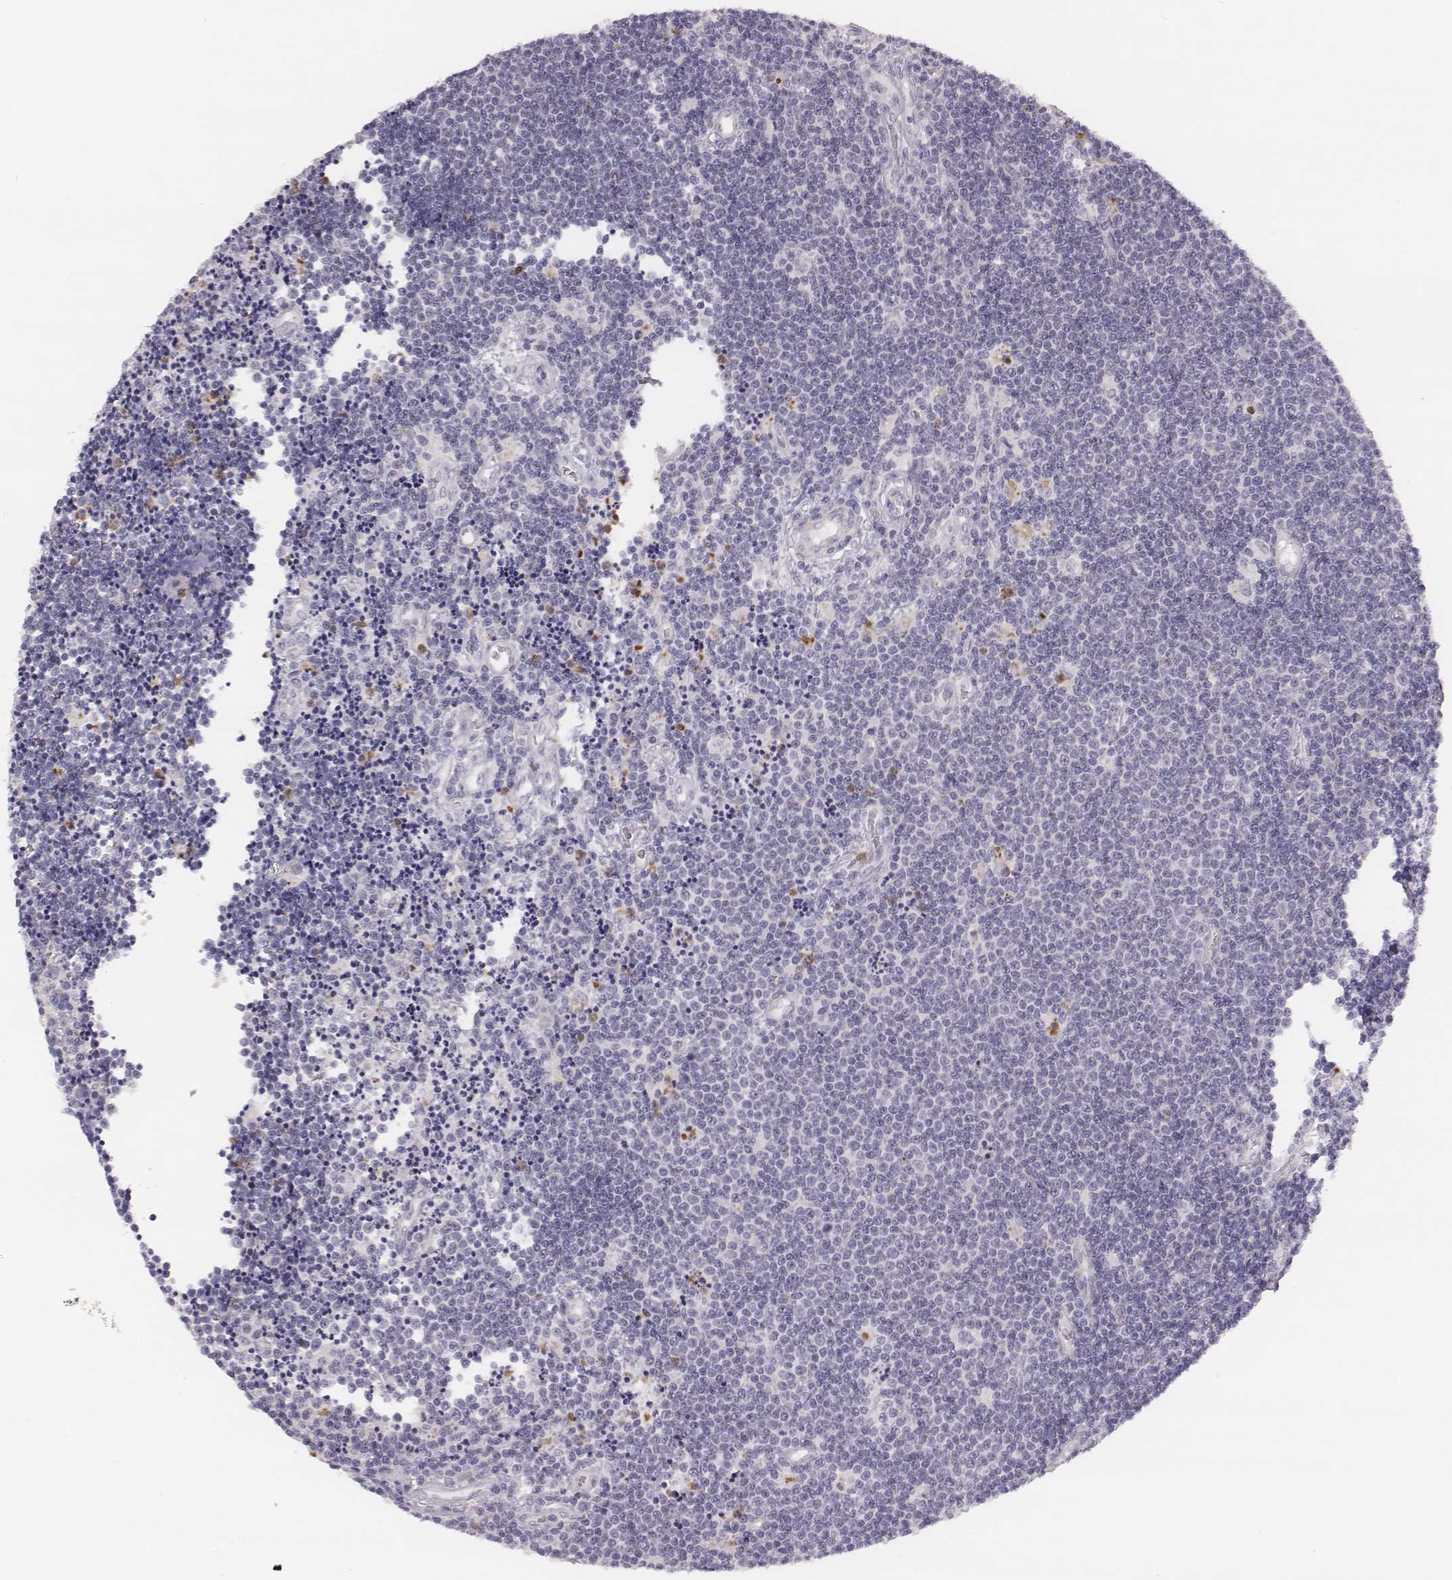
{"staining": {"intensity": "negative", "quantity": "none", "location": "none"}, "tissue": "lymphoma", "cell_type": "Tumor cells", "image_type": "cancer", "snomed": [{"axis": "morphology", "description": "Malignant lymphoma, non-Hodgkin's type, Low grade"}, {"axis": "topography", "description": "Brain"}], "caption": "An immunohistochemistry image of lymphoma is shown. There is no staining in tumor cells of lymphoma.", "gene": "KCNJ12", "patient": {"sex": "female", "age": 66}}